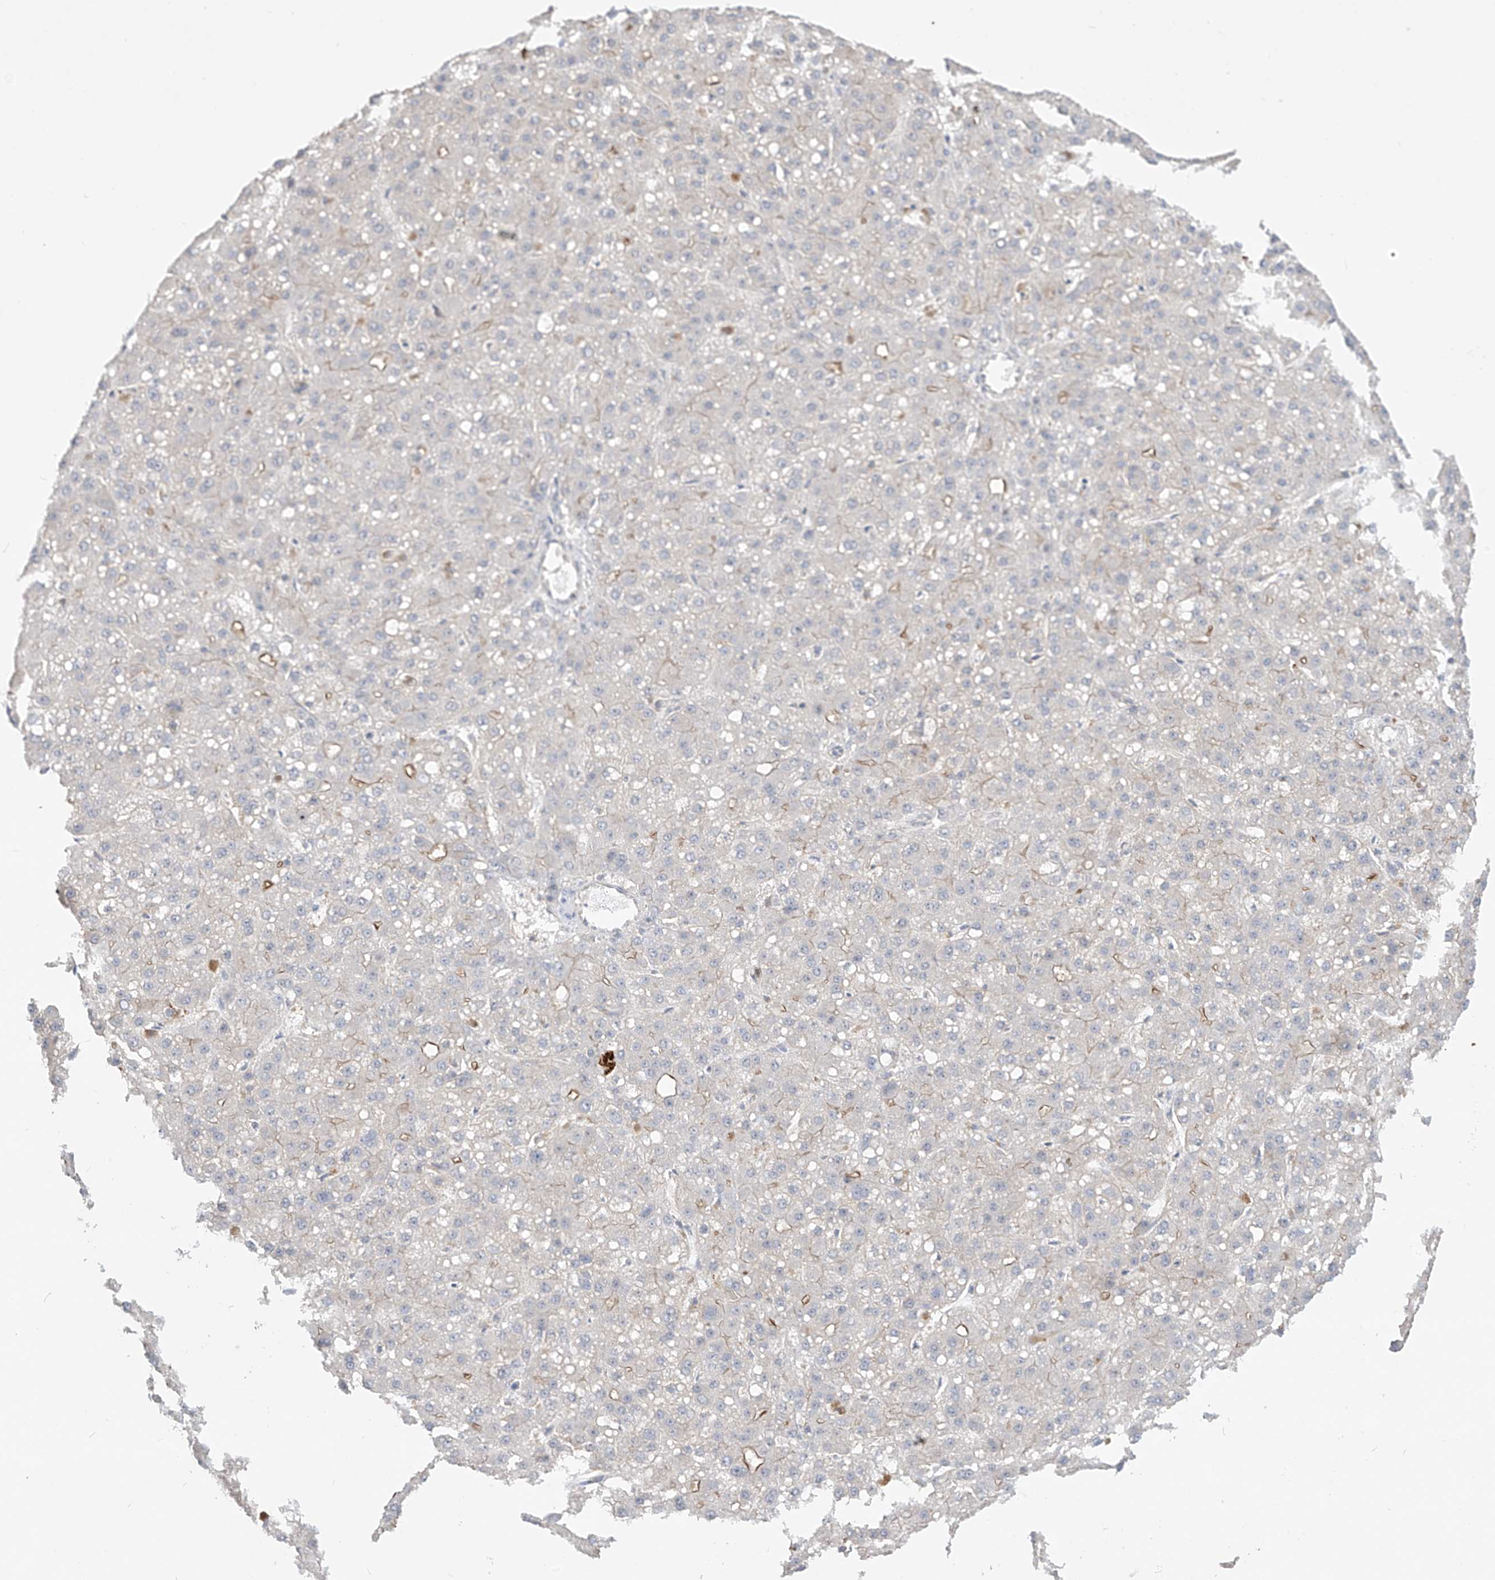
{"staining": {"intensity": "weak", "quantity": "<25%", "location": "cytoplasmic/membranous"}, "tissue": "liver cancer", "cell_type": "Tumor cells", "image_type": "cancer", "snomed": [{"axis": "morphology", "description": "Carcinoma, Hepatocellular, NOS"}, {"axis": "topography", "description": "Liver"}], "caption": "Image shows no protein staining in tumor cells of liver cancer tissue. The staining is performed using DAB (3,3'-diaminobenzidine) brown chromogen with nuclei counter-stained in using hematoxylin.", "gene": "ANGEL2", "patient": {"sex": "male", "age": 67}}